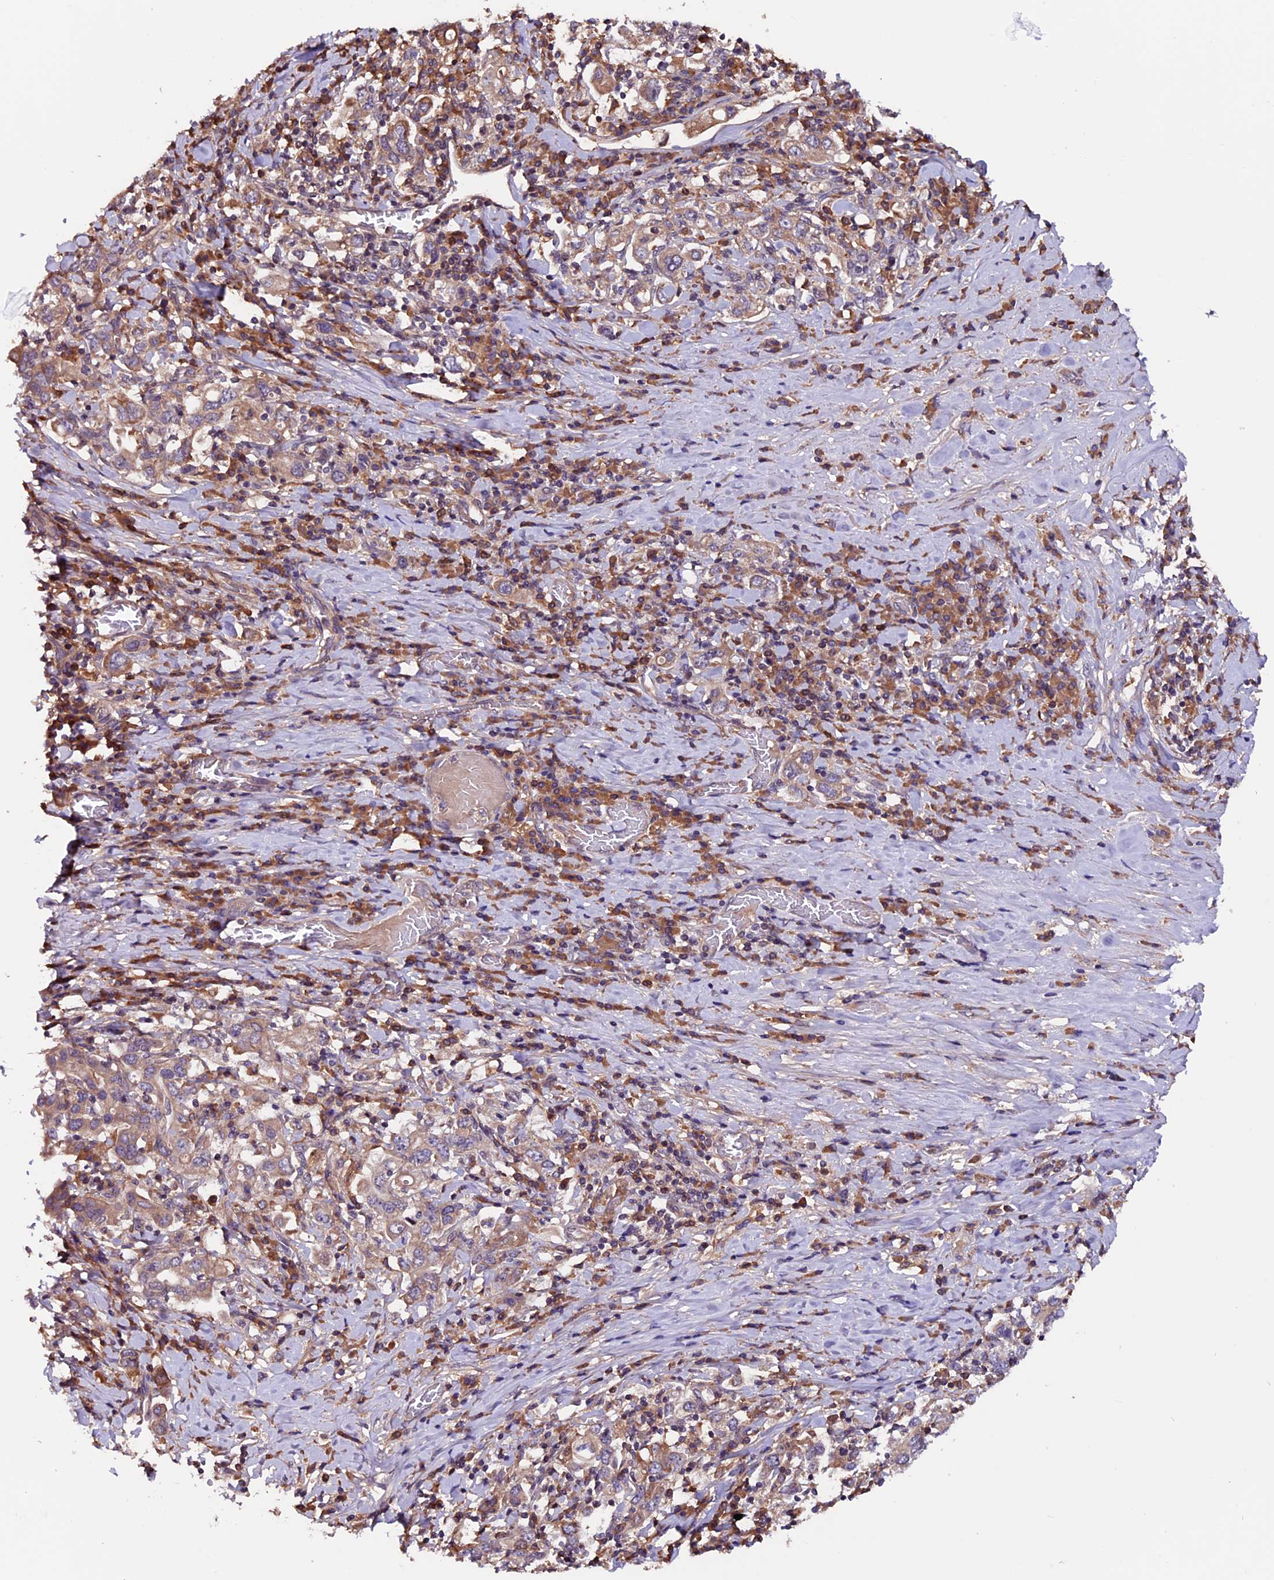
{"staining": {"intensity": "weak", "quantity": "25%-75%", "location": "cytoplasmic/membranous"}, "tissue": "stomach cancer", "cell_type": "Tumor cells", "image_type": "cancer", "snomed": [{"axis": "morphology", "description": "Adenocarcinoma, NOS"}, {"axis": "topography", "description": "Stomach, upper"}, {"axis": "topography", "description": "Stomach"}], "caption": "IHC of human stomach cancer (adenocarcinoma) demonstrates low levels of weak cytoplasmic/membranous staining in about 25%-75% of tumor cells.", "gene": "ZNF598", "patient": {"sex": "male", "age": 62}}